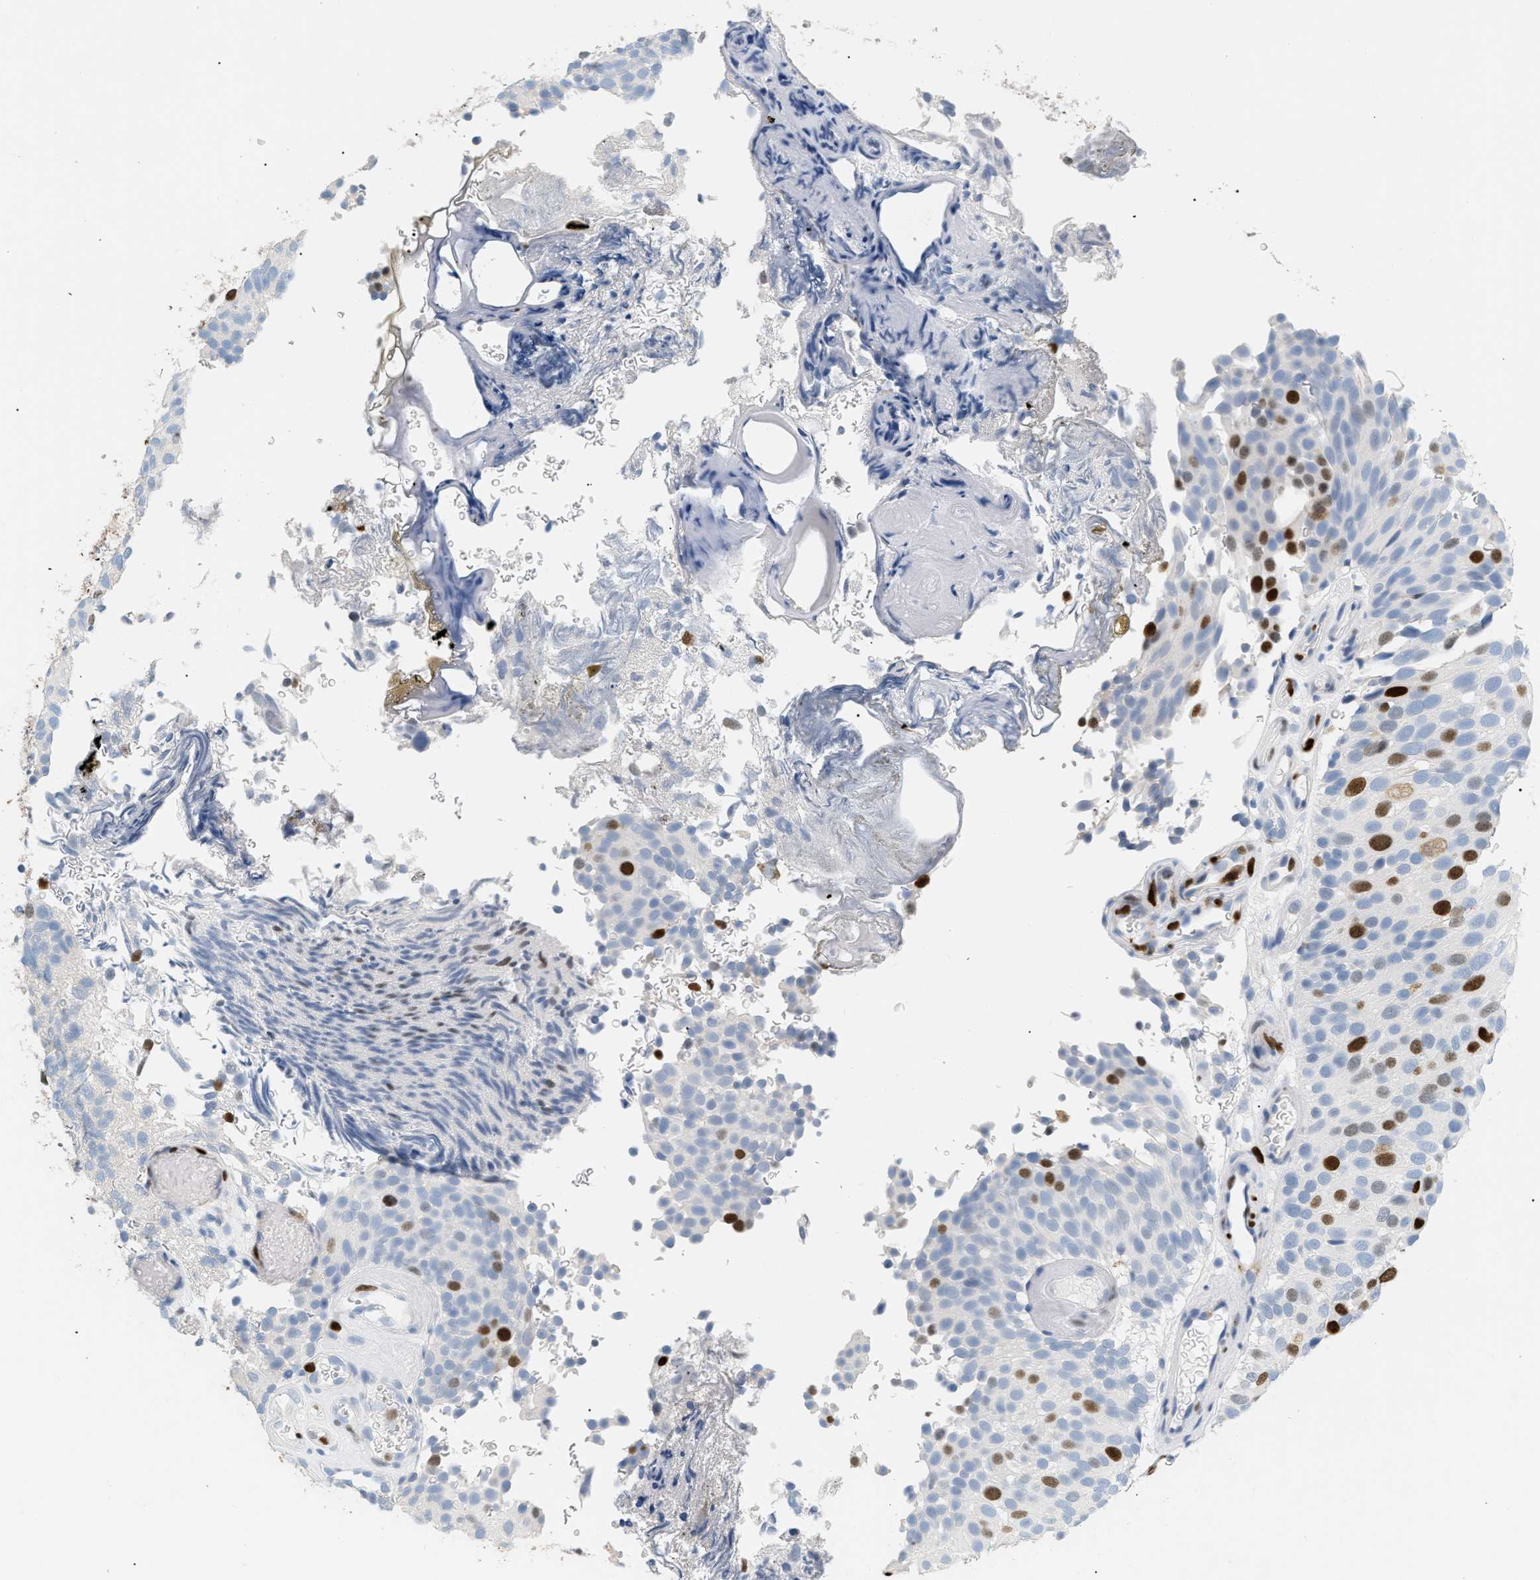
{"staining": {"intensity": "strong", "quantity": "<25%", "location": "nuclear"}, "tissue": "urothelial cancer", "cell_type": "Tumor cells", "image_type": "cancer", "snomed": [{"axis": "morphology", "description": "Urothelial carcinoma, Low grade"}, {"axis": "topography", "description": "Urinary bladder"}], "caption": "Strong nuclear staining for a protein is appreciated in approximately <25% of tumor cells of urothelial cancer using immunohistochemistry.", "gene": "MCM7", "patient": {"sex": "male", "age": 78}}